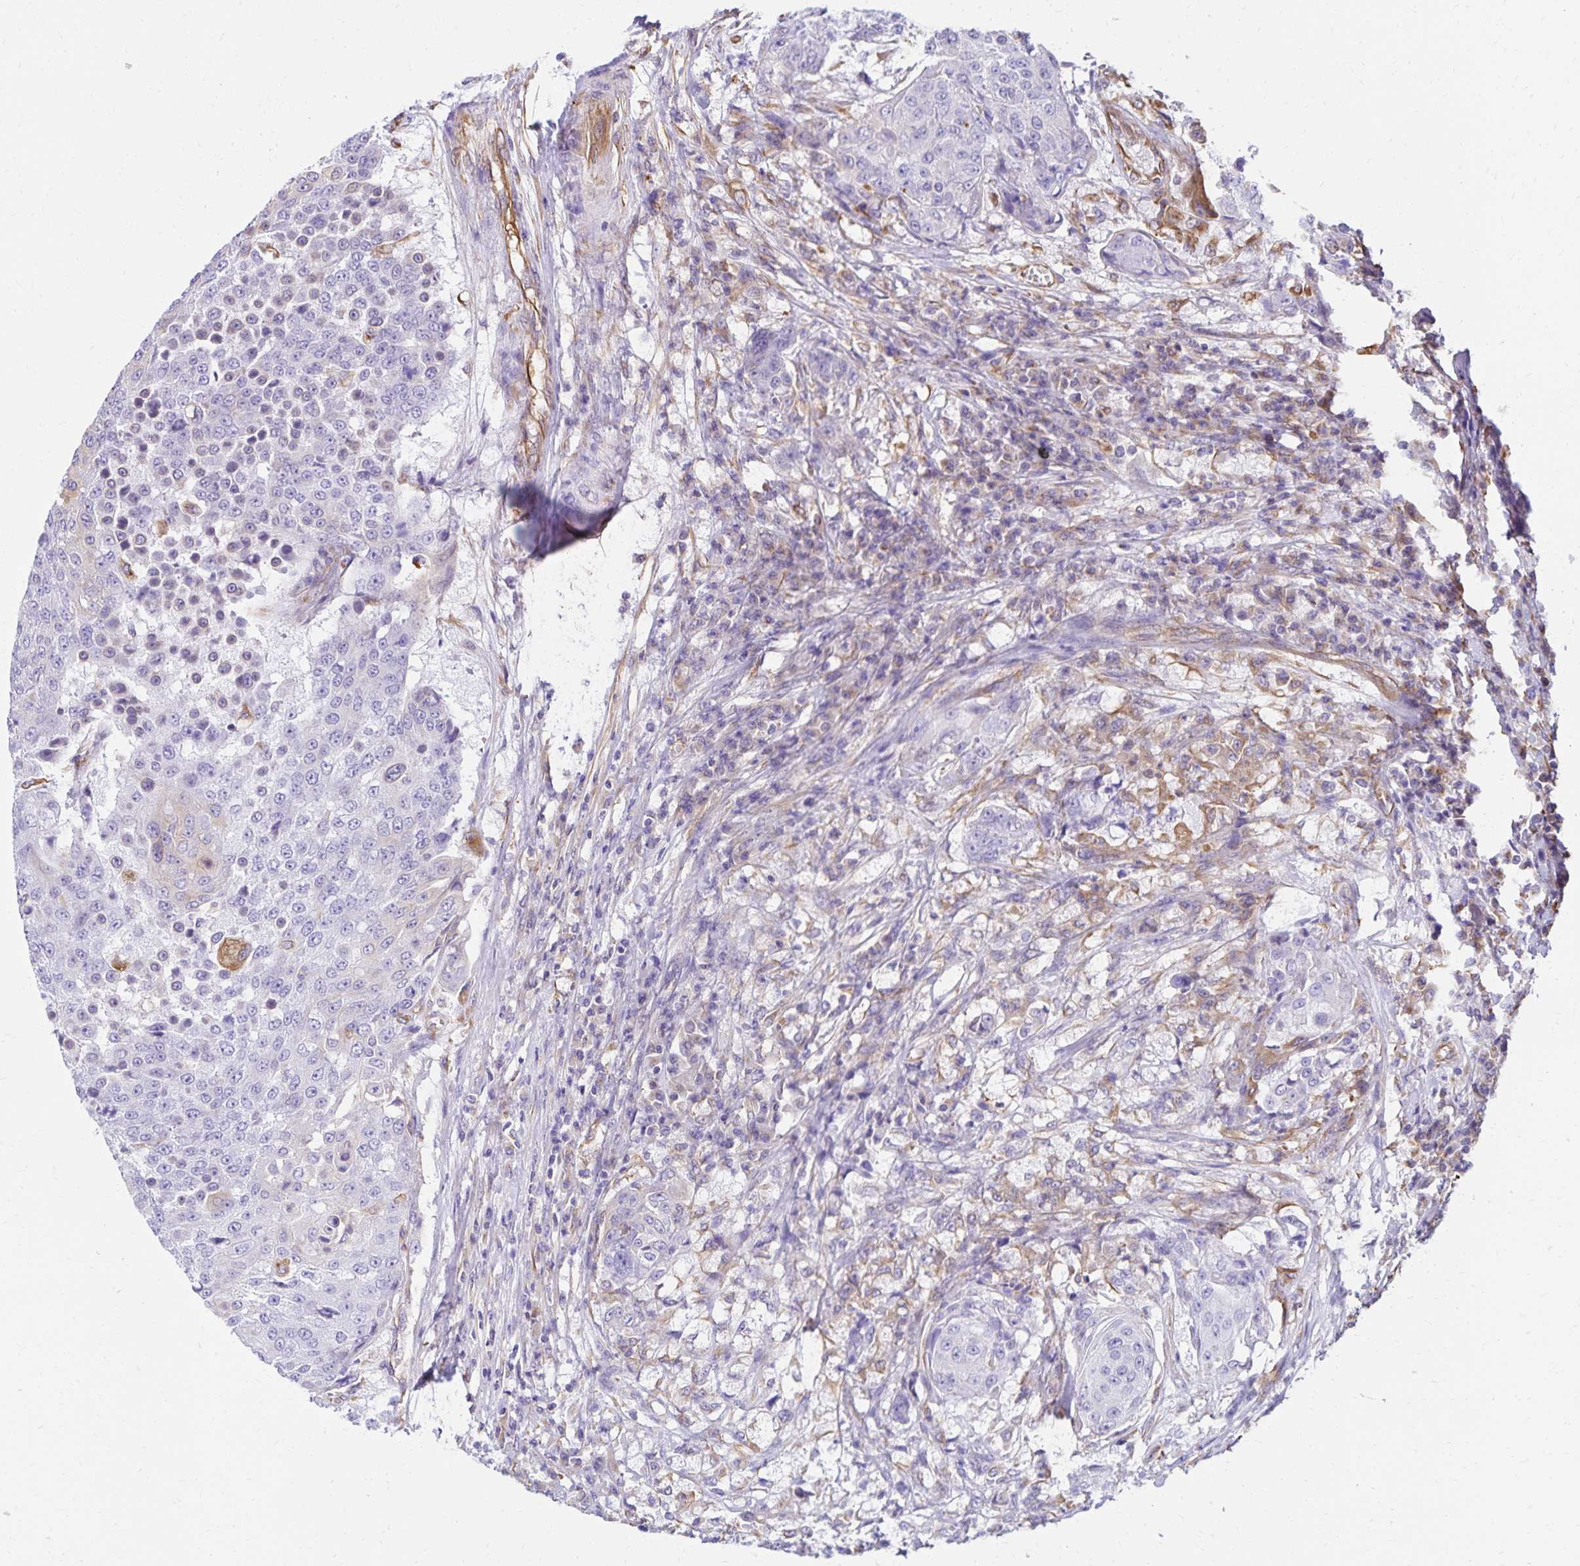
{"staining": {"intensity": "negative", "quantity": "none", "location": "none"}, "tissue": "urothelial cancer", "cell_type": "Tumor cells", "image_type": "cancer", "snomed": [{"axis": "morphology", "description": "Urothelial carcinoma, High grade"}, {"axis": "topography", "description": "Urinary bladder"}], "caption": "Tumor cells show no significant positivity in urothelial cancer. The staining was performed using DAB (3,3'-diaminobenzidine) to visualize the protein expression in brown, while the nuclei were stained in blue with hematoxylin (Magnification: 20x).", "gene": "TRPV6", "patient": {"sex": "female", "age": 63}}